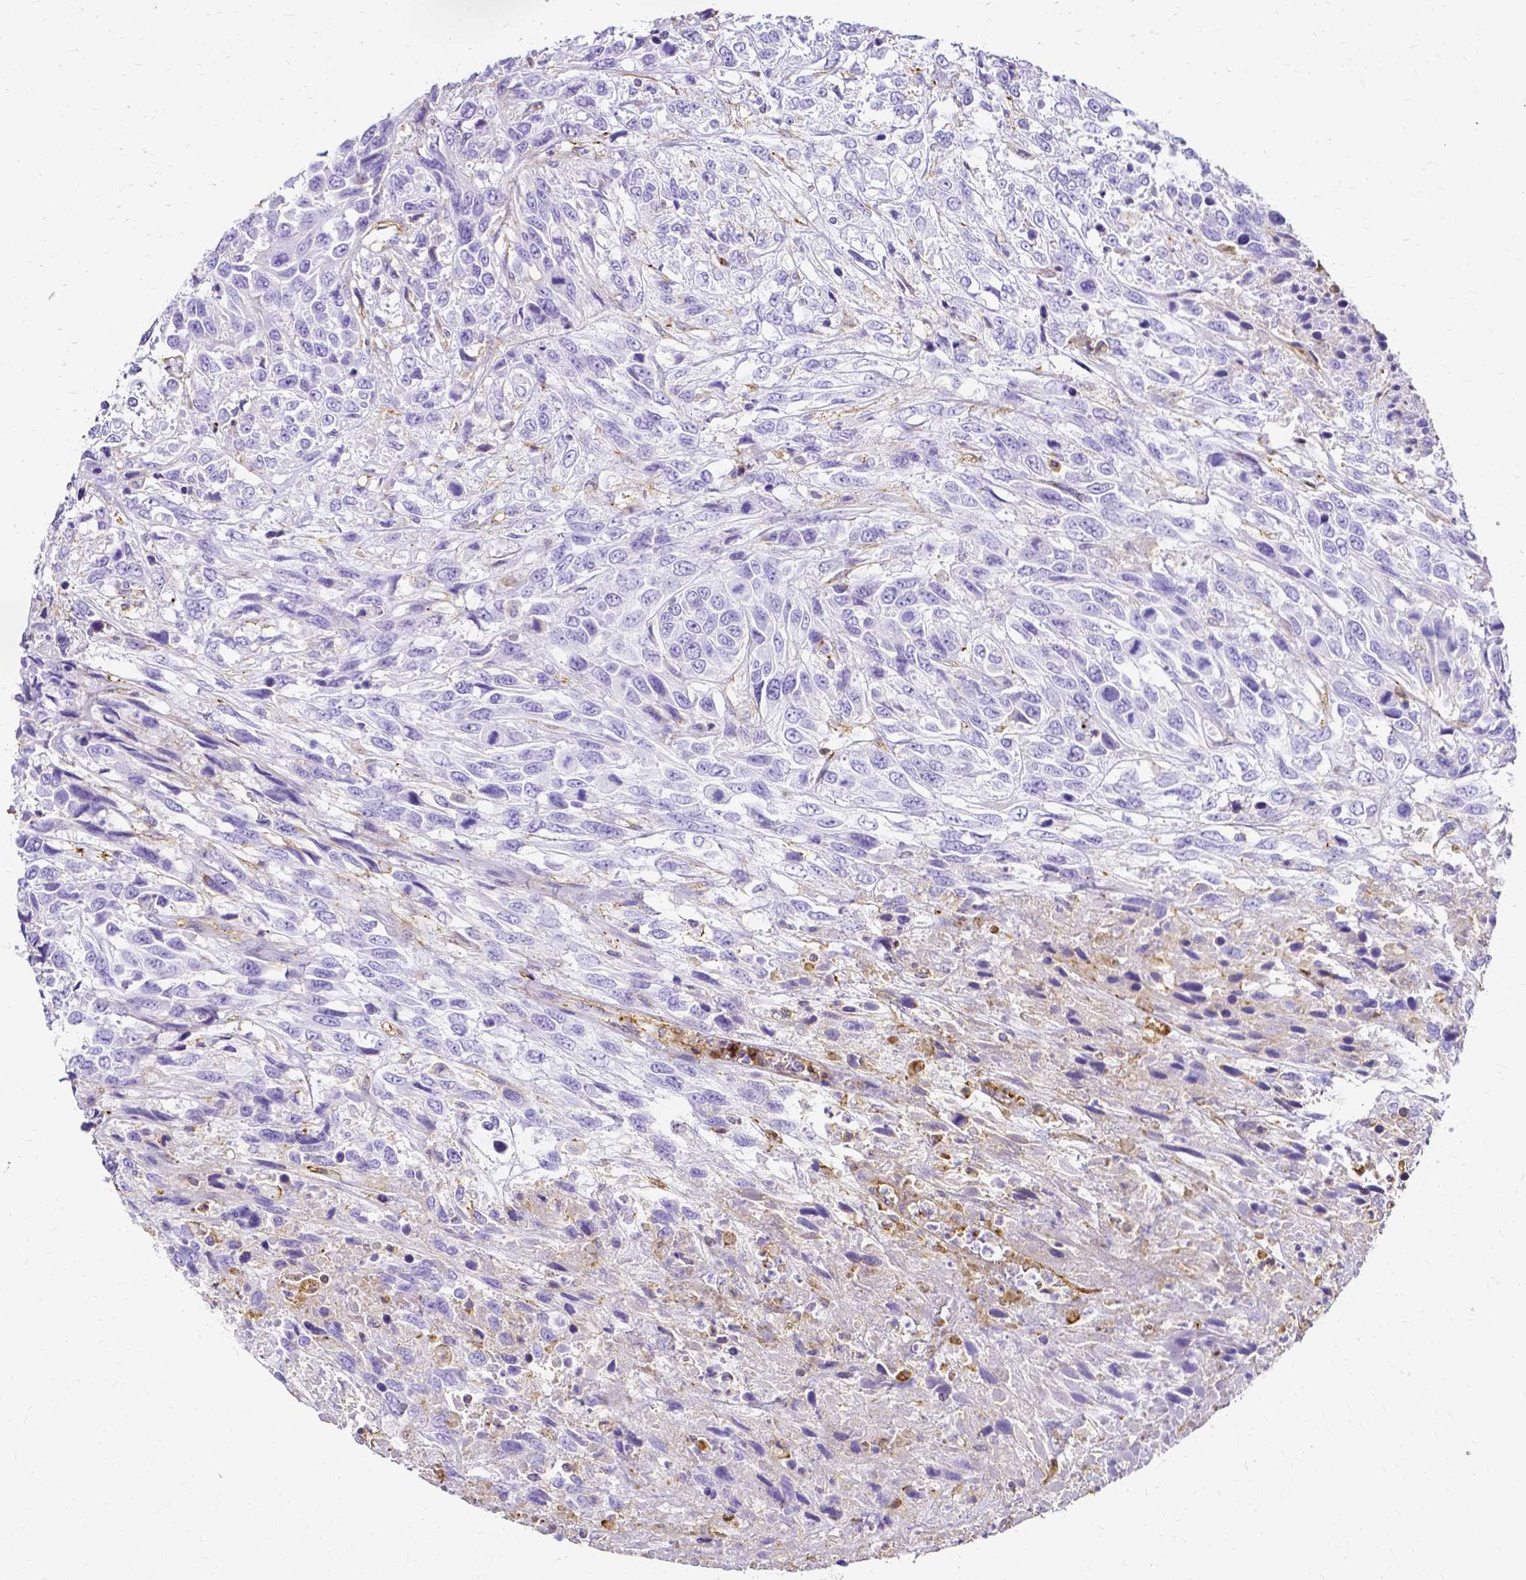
{"staining": {"intensity": "negative", "quantity": "none", "location": "none"}, "tissue": "urothelial cancer", "cell_type": "Tumor cells", "image_type": "cancer", "snomed": [{"axis": "morphology", "description": "Urothelial carcinoma, High grade"}, {"axis": "topography", "description": "Urinary bladder"}], "caption": "Urothelial carcinoma (high-grade) was stained to show a protein in brown. There is no significant staining in tumor cells. (Stains: DAB IHC with hematoxylin counter stain, Microscopy: brightfield microscopy at high magnification).", "gene": "HSPA12A", "patient": {"sex": "female", "age": 70}}